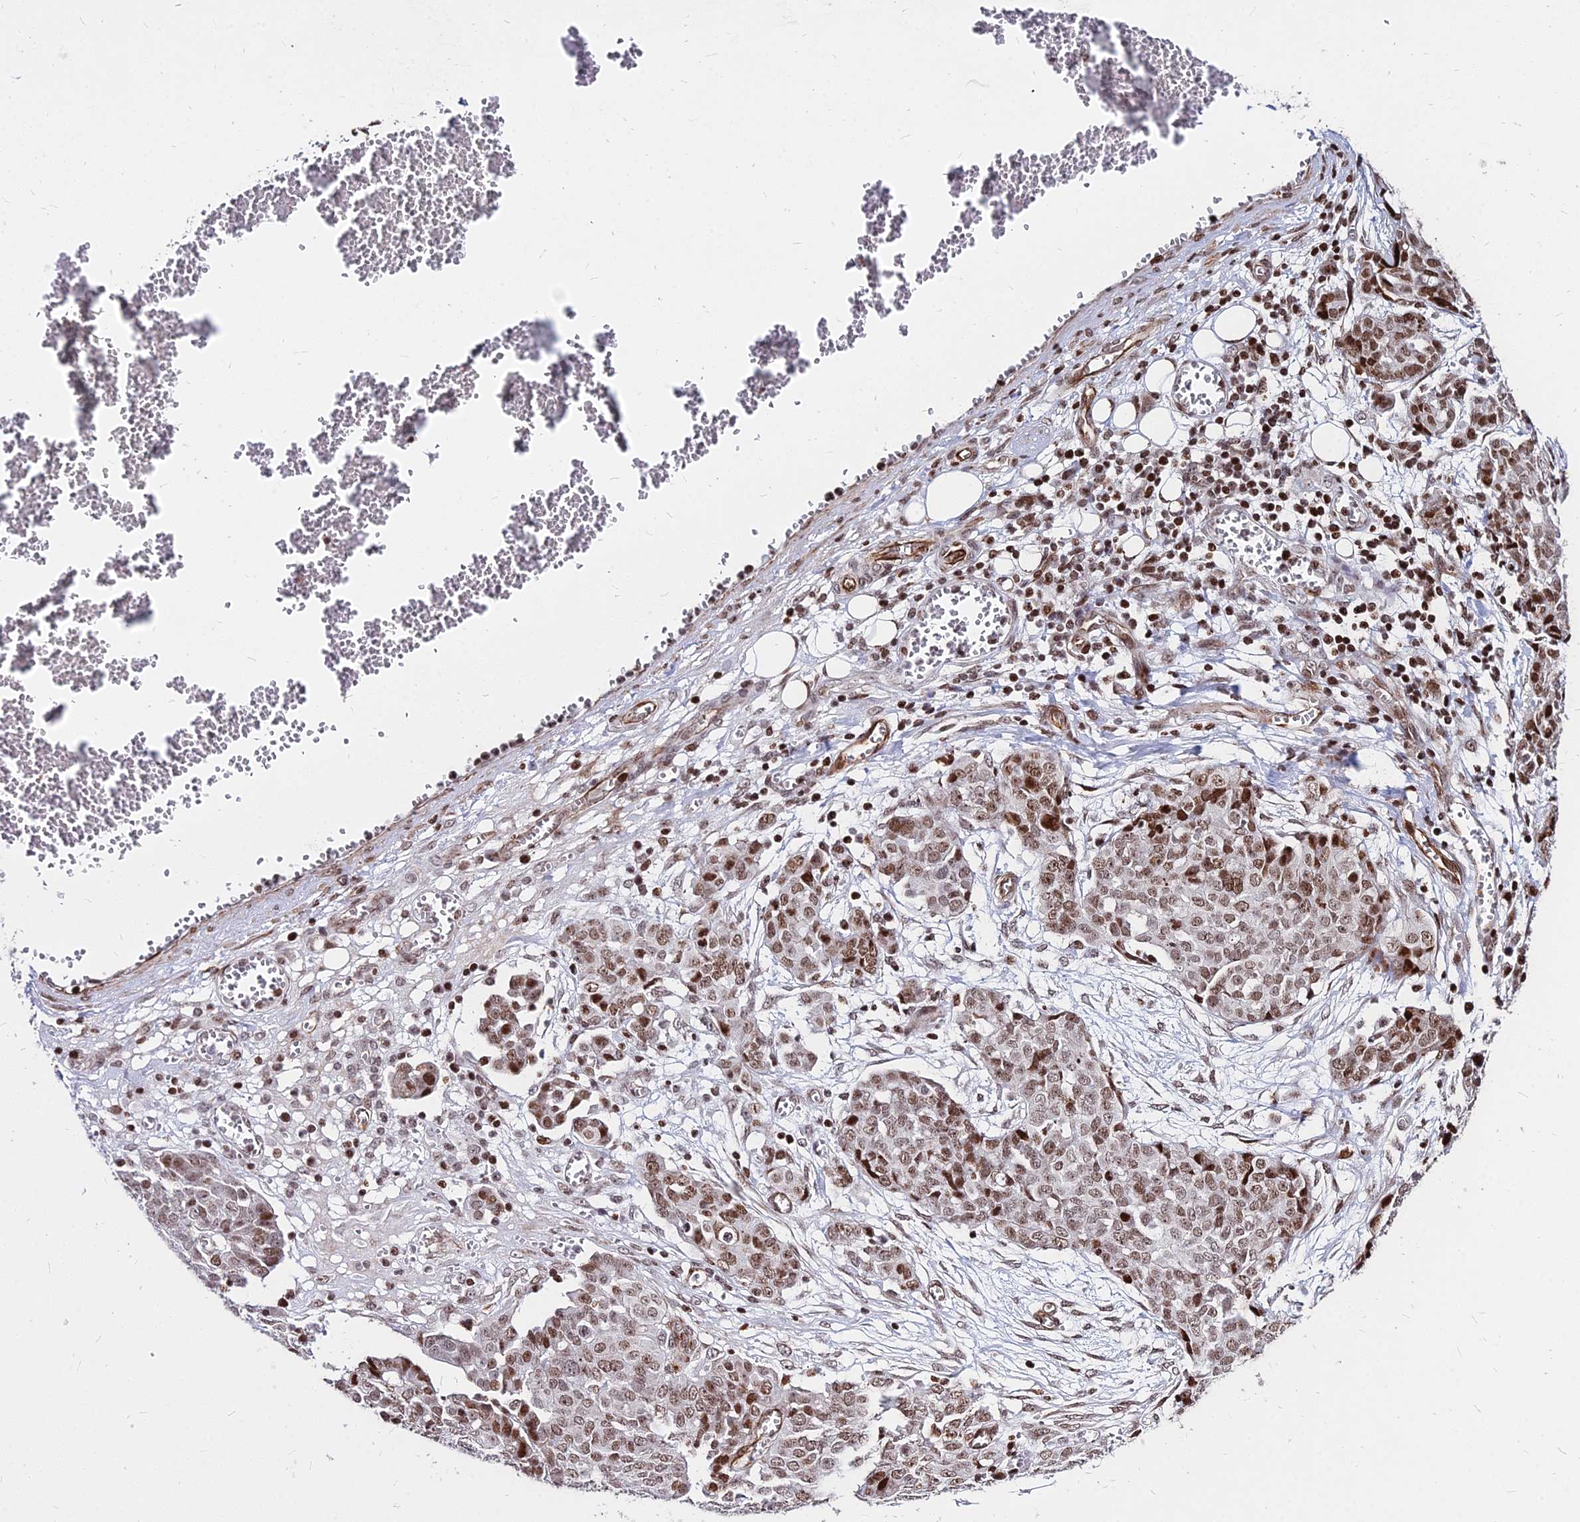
{"staining": {"intensity": "moderate", "quantity": ">75%", "location": "nuclear"}, "tissue": "ovarian cancer", "cell_type": "Tumor cells", "image_type": "cancer", "snomed": [{"axis": "morphology", "description": "Cystadenocarcinoma, serous, NOS"}, {"axis": "topography", "description": "Soft tissue"}, {"axis": "topography", "description": "Ovary"}], "caption": "The micrograph reveals staining of ovarian cancer, revealing moderate nuclear protein expression (brown color) within tumor cells. Immunohistochemistry stains the protein in brown and the nuclei are stained blue.", "gene": "NYAP2", "patient": {"sex": "female", "age": 57}}